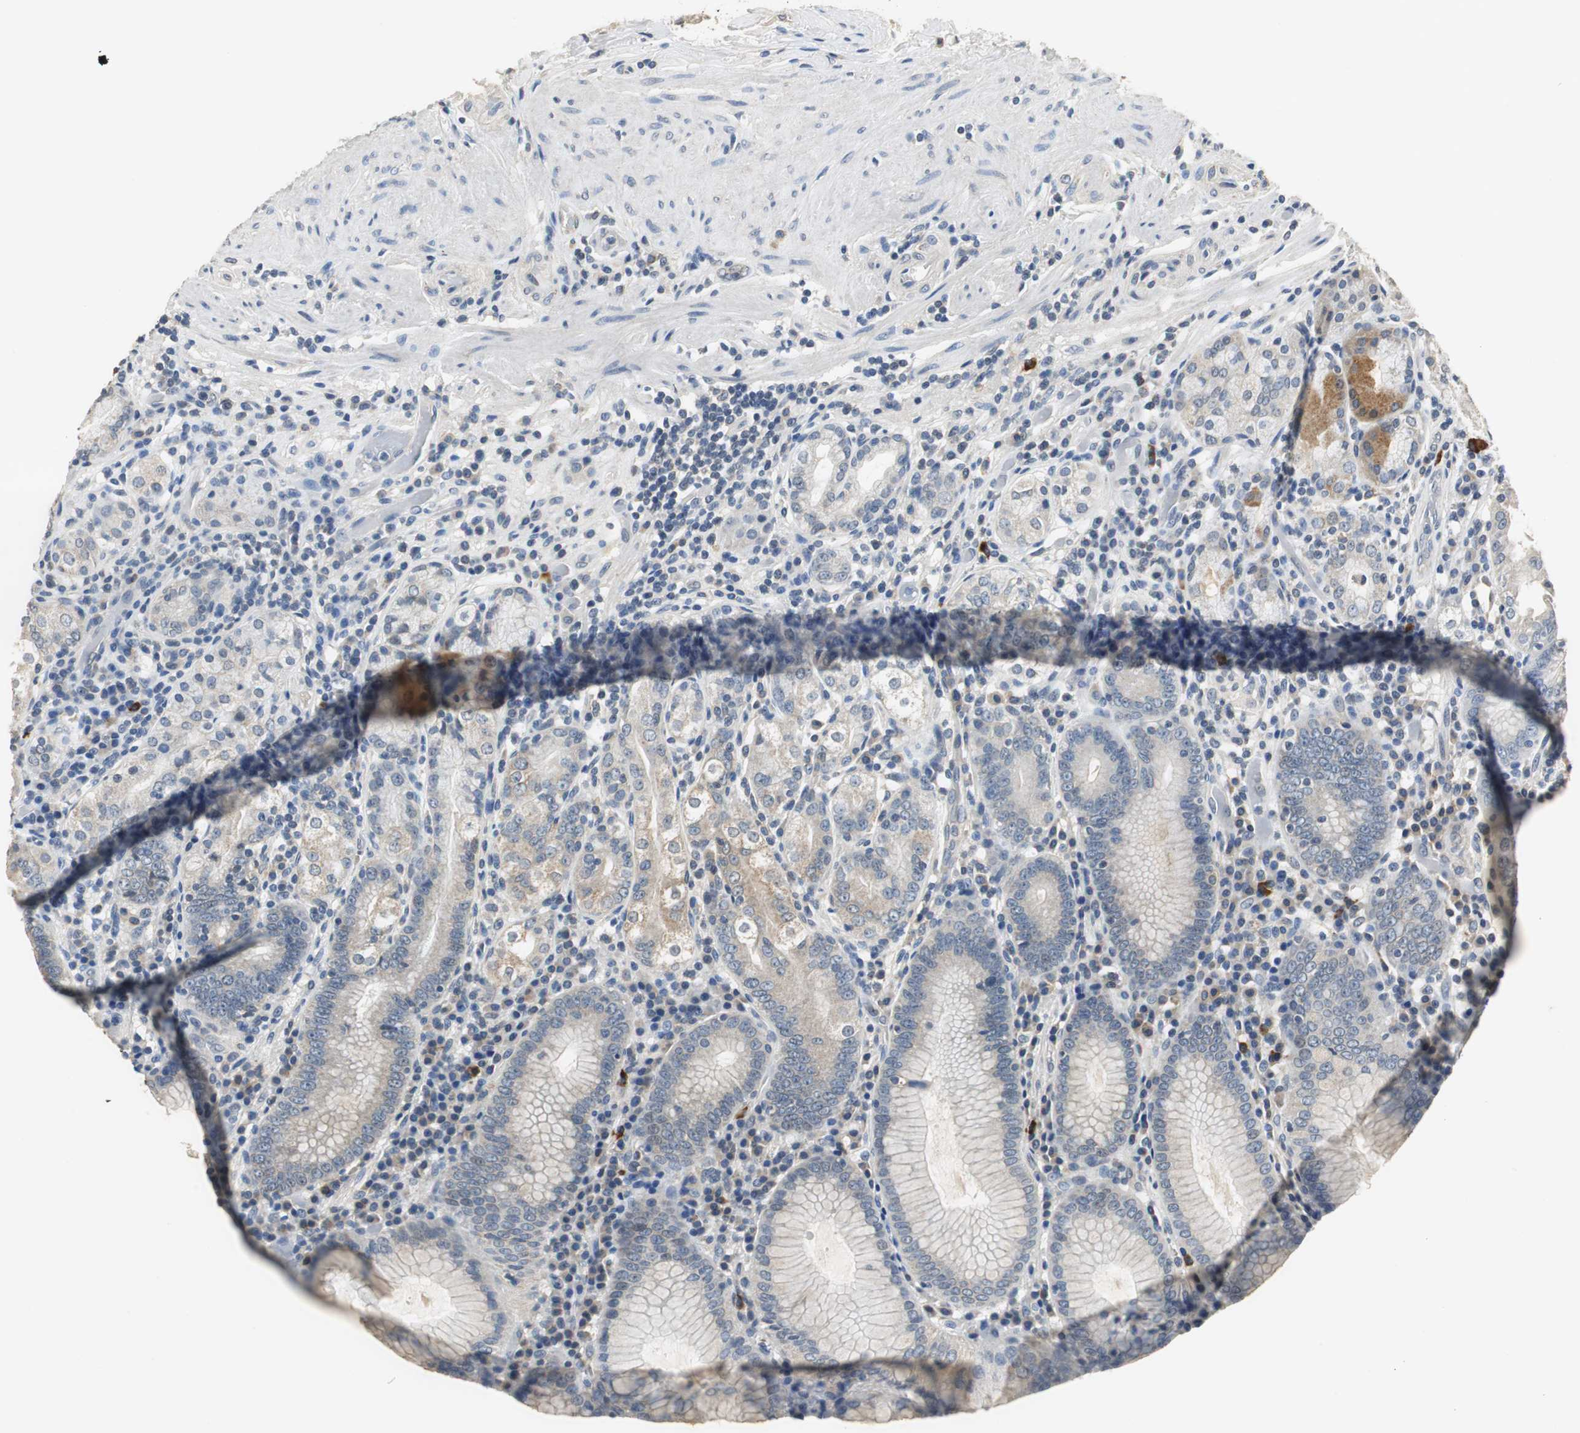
{"staining": {"intensity": "moderate", "quantity": "<25%", "location": "cytoplasmic/membranous"}, "tissue": "stomach", "cell_type": "Glandular cells", "image_type": "normal", "snomed": [{"axis": "morphology", "description": "Normal tissue, NOS"}, {"axis": "topography", "description": "Stomach, lower"}], "caption": "Immunohistochemical staining of unremarkable stomach reveals <25% levels of moderate cytoplasmic/membranous protein staining in about <25% of glandular cells.", "gene": "MTIF2", "patient": {"sex": "female", "age": 76}}